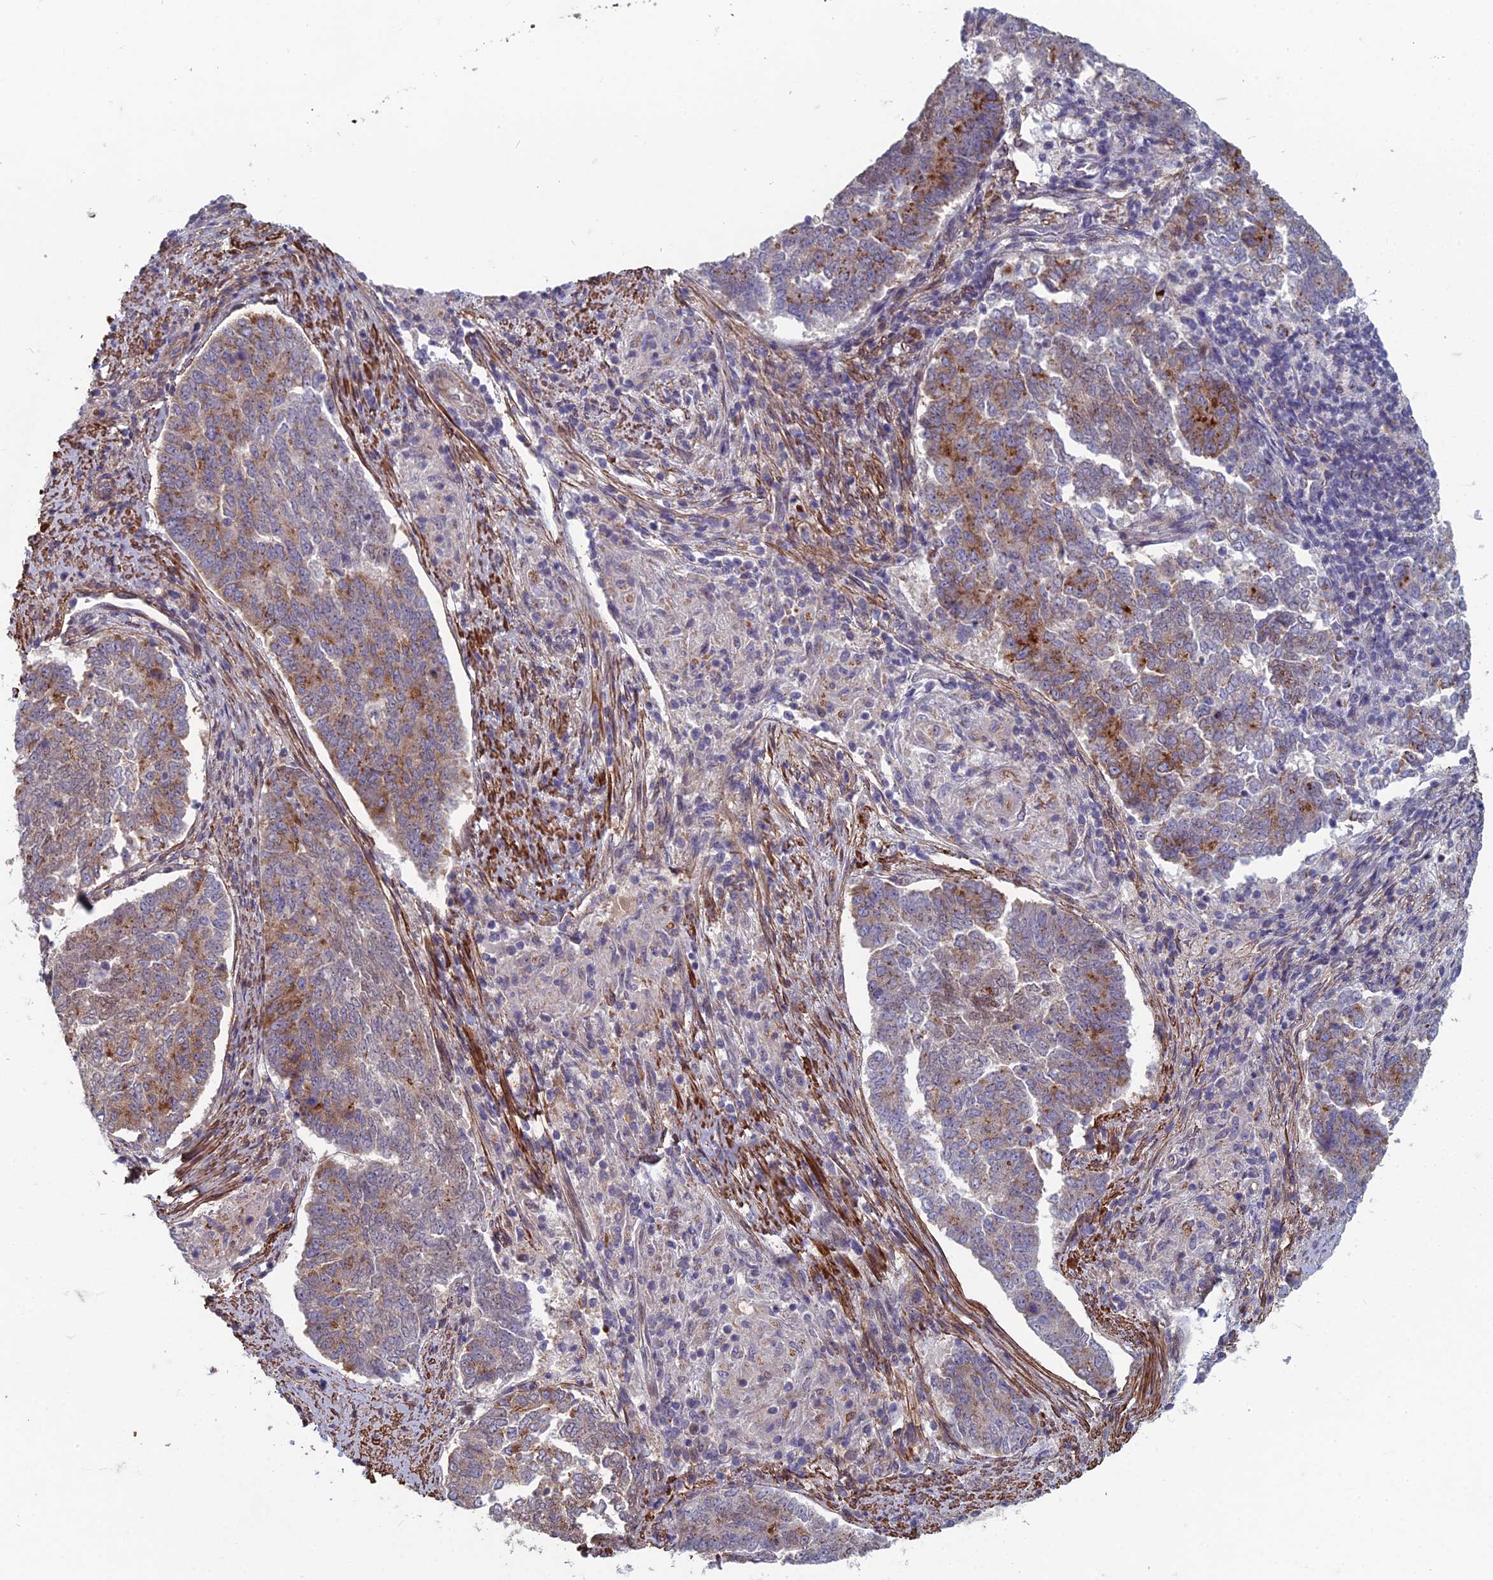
{"staining": {"intensity": "moderate", "quantity": "25%-75%", "location": "cytoplasmic/membranous"}, "tissue": "endometrial cancer", "cell_type": "Tumor cells", "image_type": "cancer", "snomed": [{"axis": "morphology", "description": "Adenocarcinoma, NOS"}, {"axis": "topography", "description": "Endometrium"}], "caption": "Protein staining of adenocarcinoma (endometrial) tissue reveals moderate cytoplasmic/membranous positivity in approximately 25%-75% of tumor cells.", "gene": "ZNF626", "patient": {"sex": "female", "age": 80}}